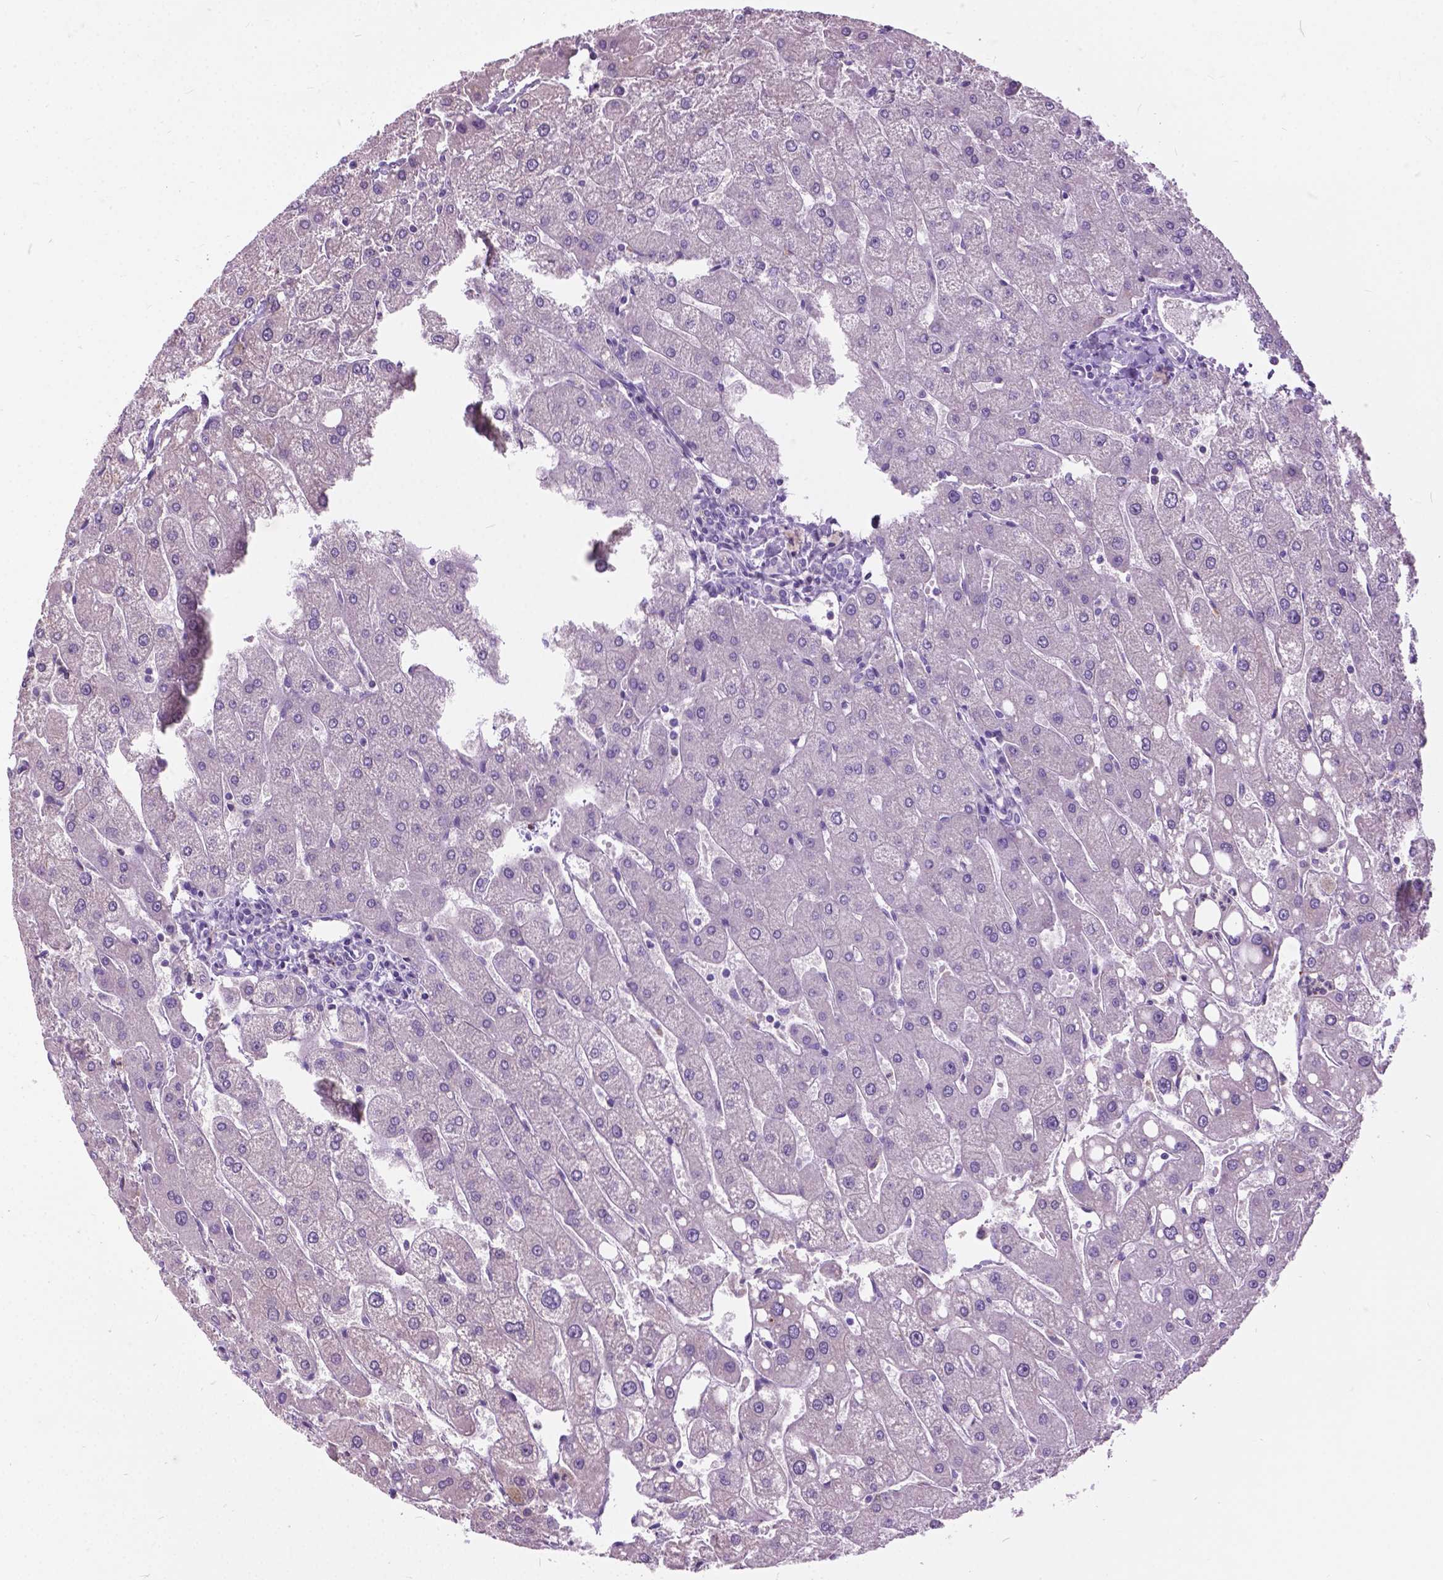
{"staining": {"intensity": "negative", "quantity": "none", "location": "none"}, "tissue": "liver", "cell_type": "Cholangiocytes", "image_type": "normal", "snomed": [{"axis": "morphology", "description": "Normal tissue, NOS"}, {"axis": "topography", "description": "Liver"}], "caption": "The immunohistochemistry image has no significant positivity in cholangiocytes of liver.", "gene": "PRR35", "patient": {"sex": "male", "age": 67}}